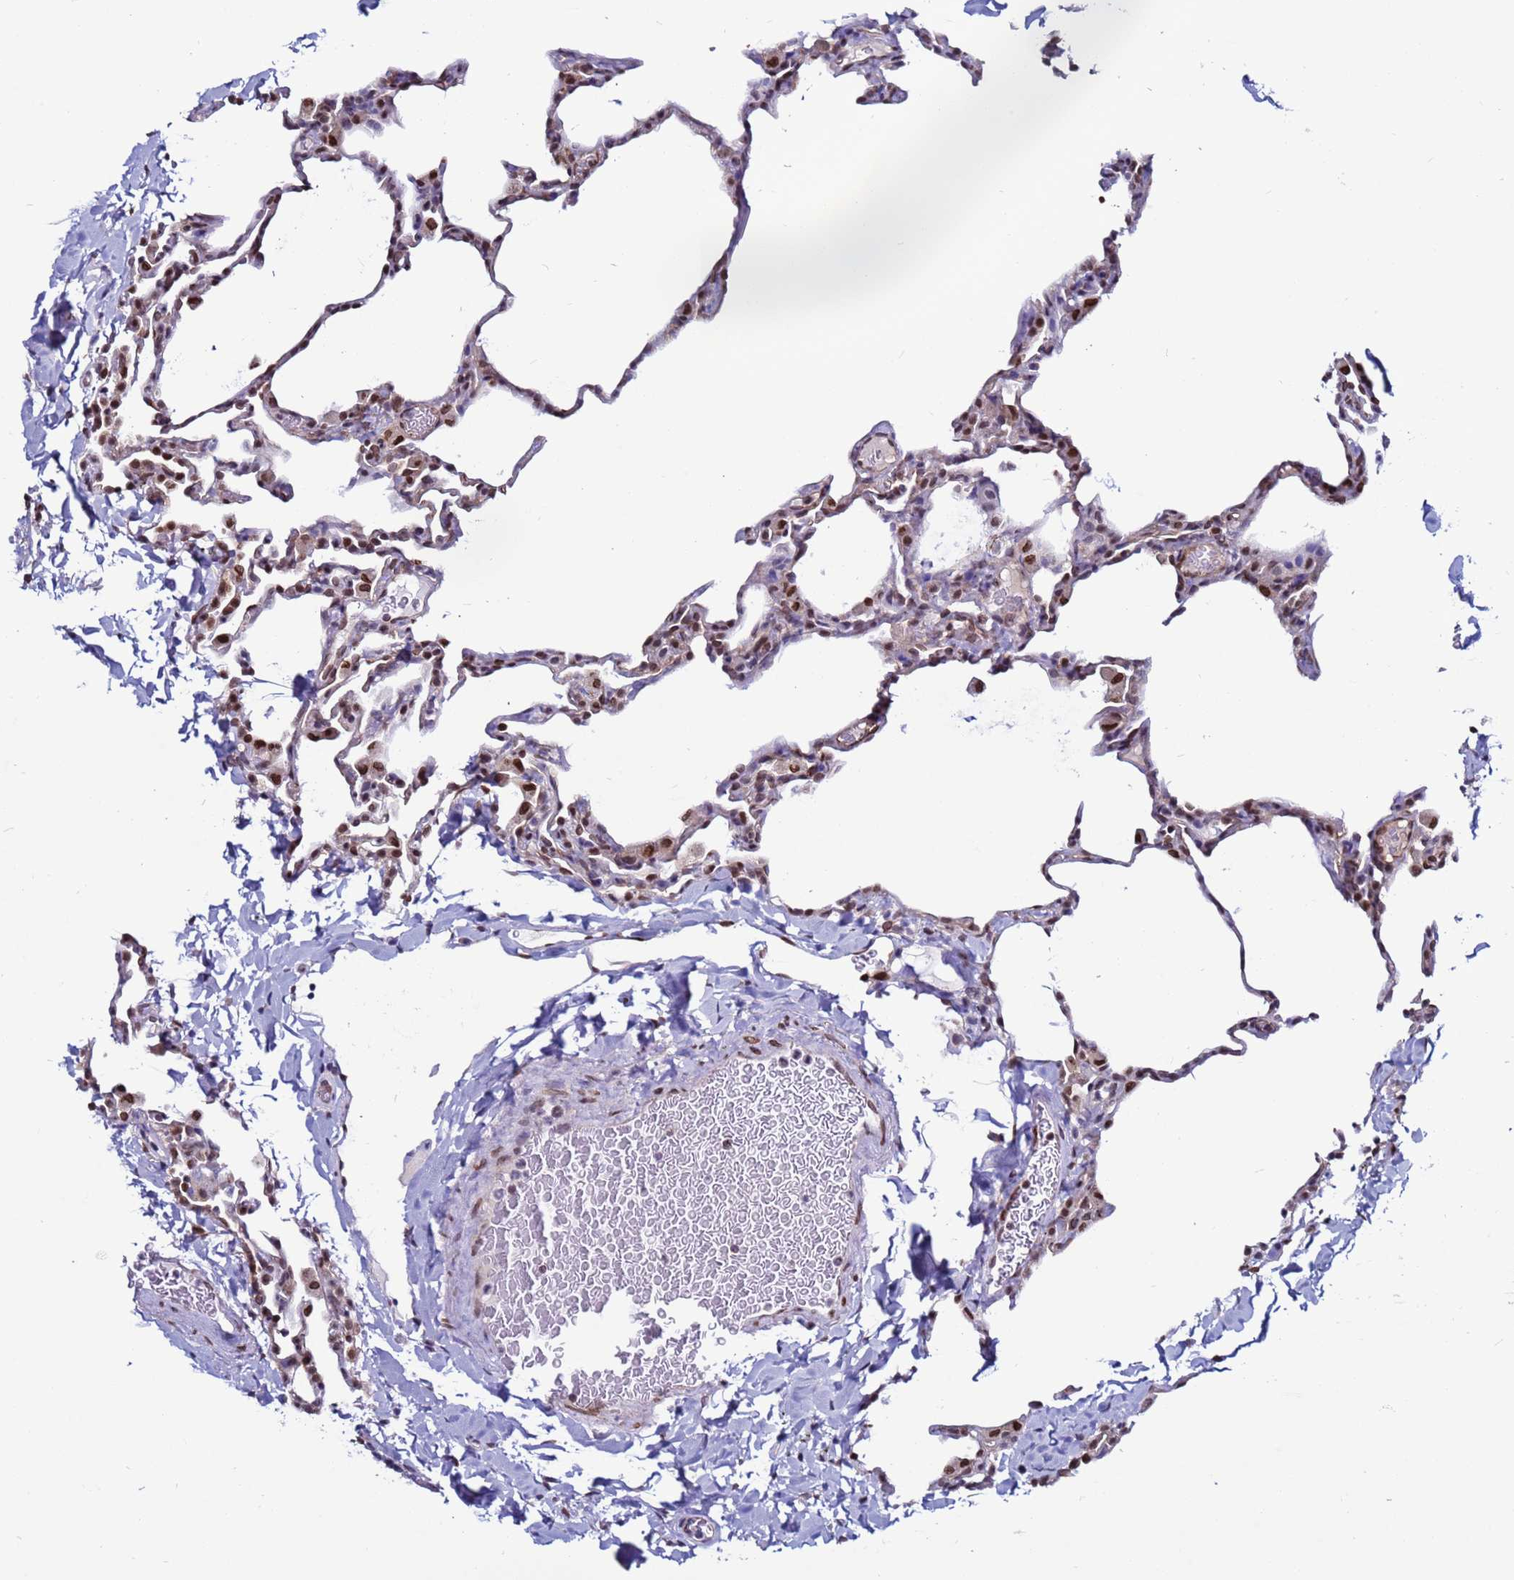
{"staining": {"intensity": "moderate", "quantity": "<25%", "location": "nuclear"}, "tissue": "lung", "cell_type": "Alveolar cells", "image_type": "normal", "snomed": [{"axis": "morphology", "description": "Normal tissue, NOS"}, {"axis": "topography", "description": "Lung"}], "caption": "Benign lung was stained to show a protein in brown. There is low levels of moderate nuclear staining in approximately <25% of alveolar cells. Using DAB (brown) and hematoxylin (blue) stains, captured at high magnification using brightfield microscopy.", "gene": "TRIM37", "patient": {"sex": "male", "age": 20}}